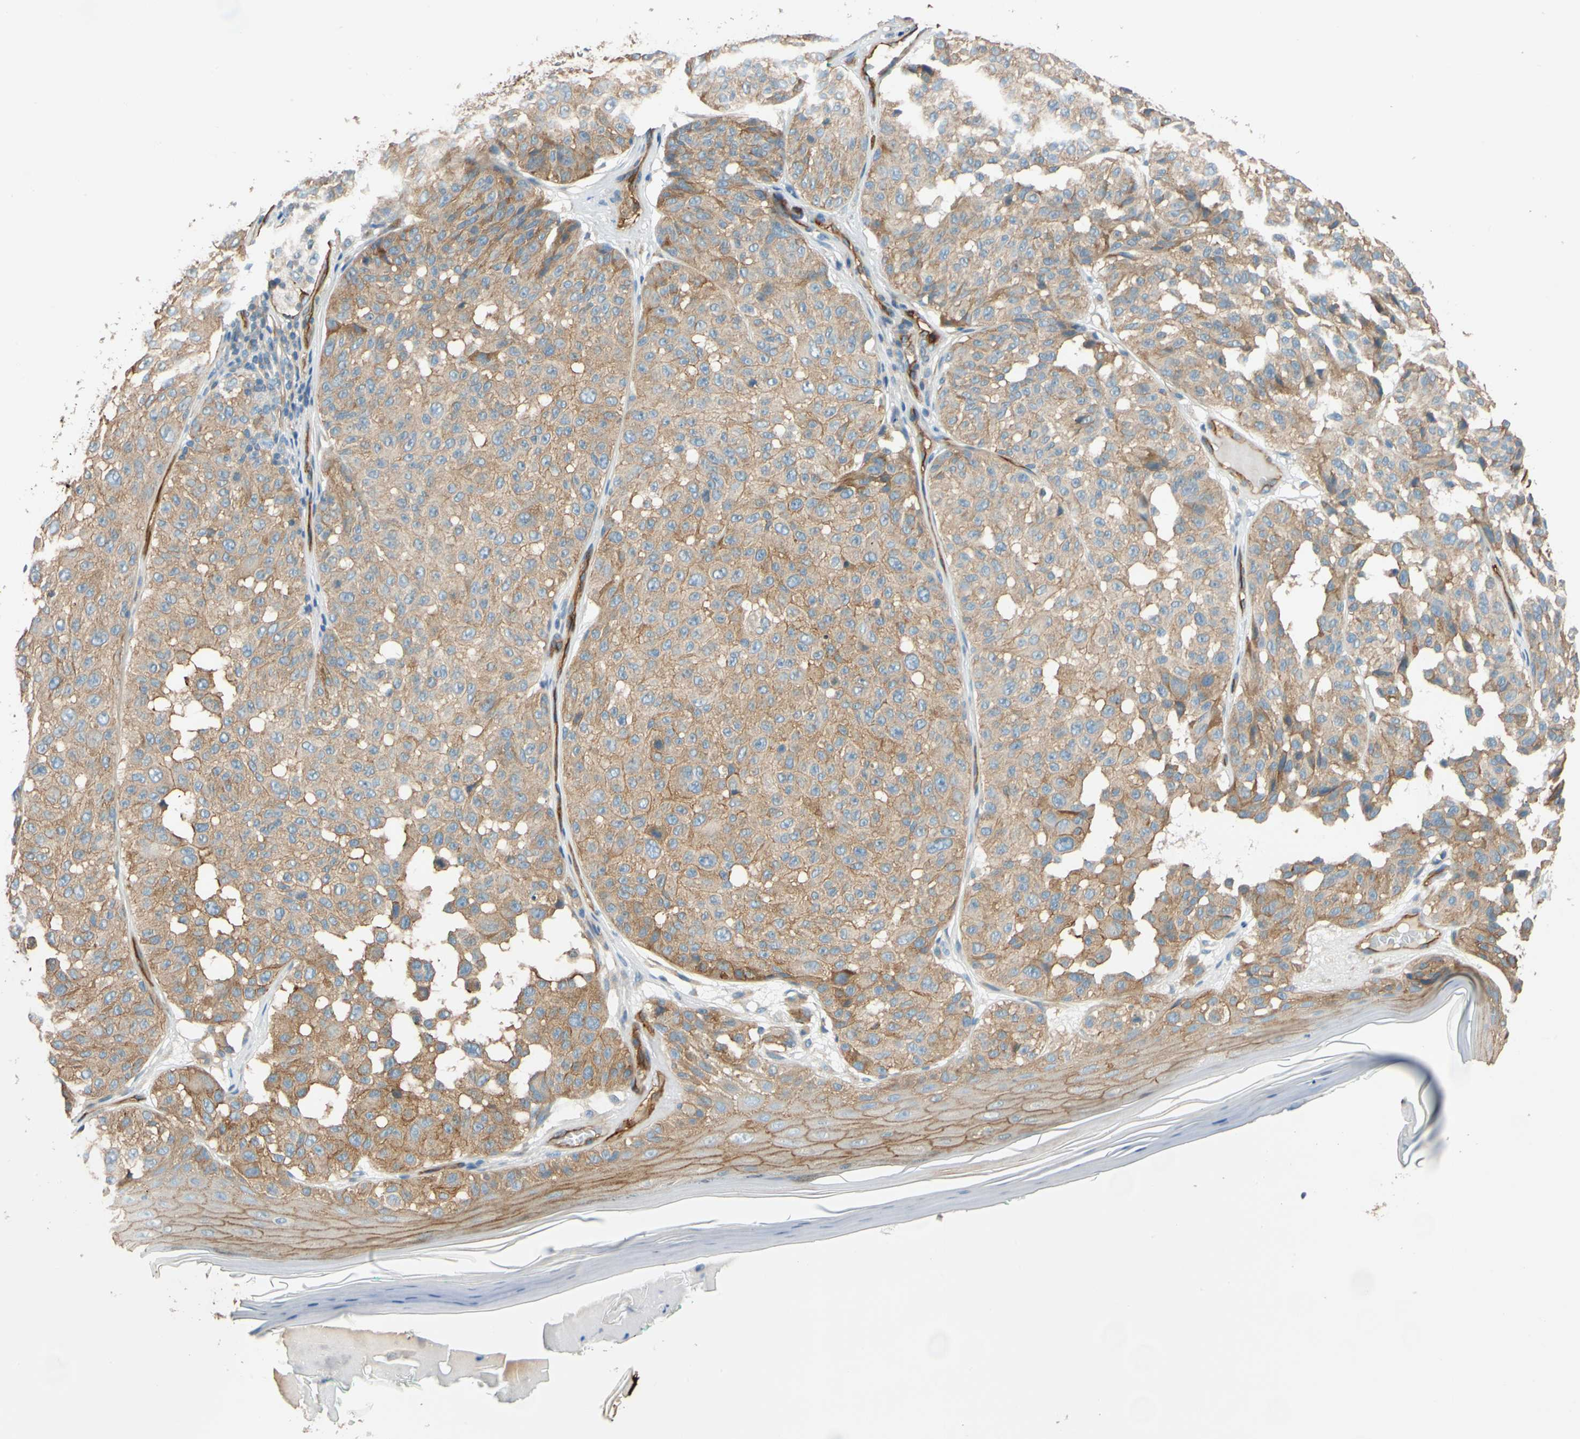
{"staining": {"intensity": "weak", "quantity": ">75%", "location": "cytoplasmic/membranous"}, "tissue": "melanoma", "cell_type": "Tumor cells", "image_type": "cancer", "snomed": [{"axis": "morphology", "description": "Malignant melanoma, NOS"}, {"axis": "topography", "description": "Skin"}], "caption": "High-power microscopy captured an immunohistochemistry image of melanoma, revealing weak cytoplasmic/membranous expression in about >75% of tumor cells.", "gene": "SPTAN1", "patient": {"sex": "female", "age": 46}}